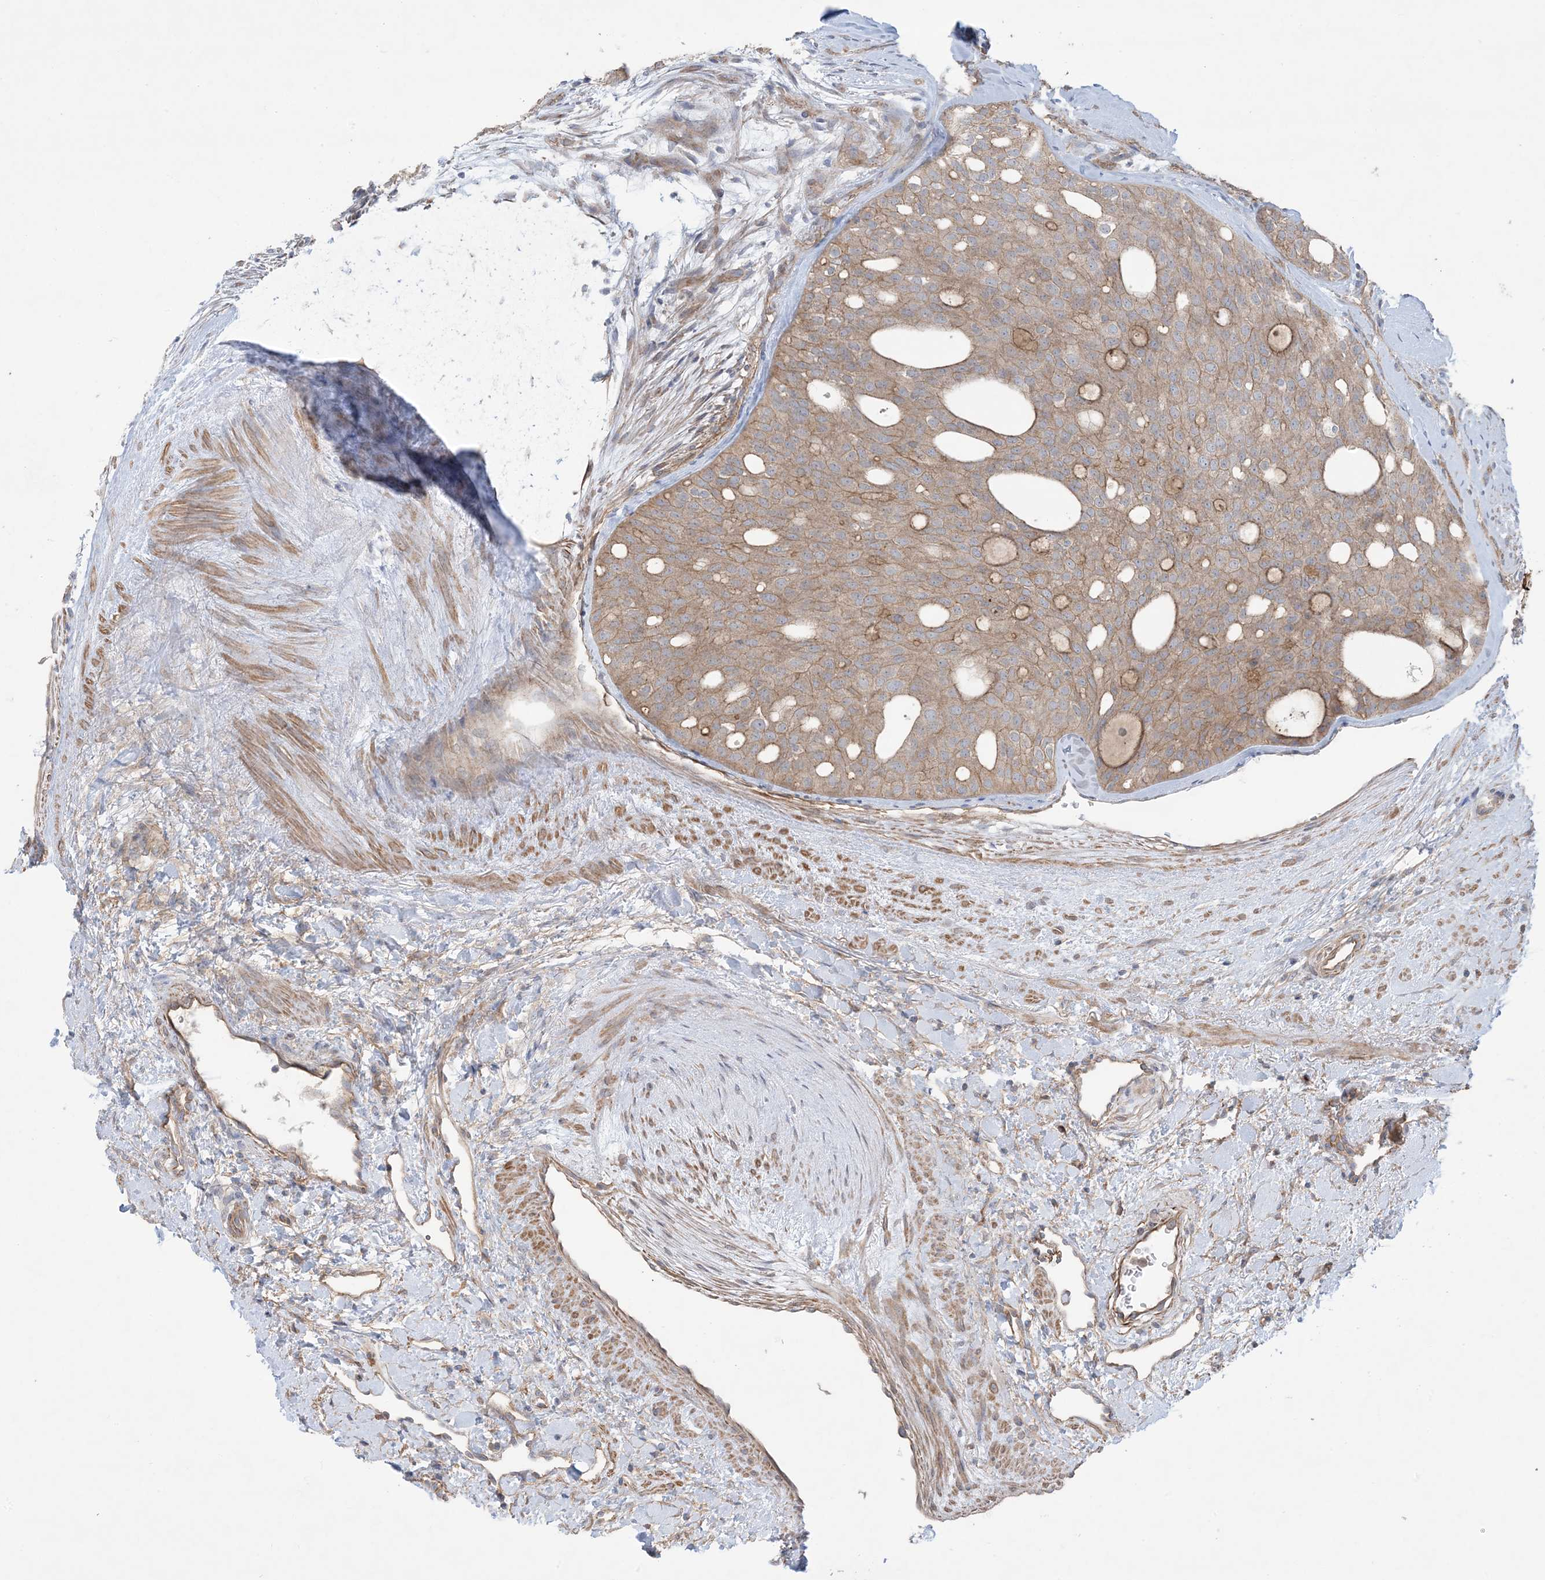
{"staining": {"intensity": "moderate", "quantity": ">75%", "location": "cytoplasmic/membranous"}, "tissue": "thyroid cancer", "cell_type": "Tumor cells", "image_type": "cancer", "snomed": [{"axis": "morphology", "description": "Follicular adenoma carcinoma, NOS"}, {"axis": "topography", "description": "Thyroid gland"}], "caption": "There is medium levels of moderate cytoplasmic/membranous positivity in tumor cells of thyroid follicular adenoma carcinoma, as demonstrated by immunohistochemical staining (brown color).", "gene": "CCNY", "patient": {"sex": "male", "age": 75}}